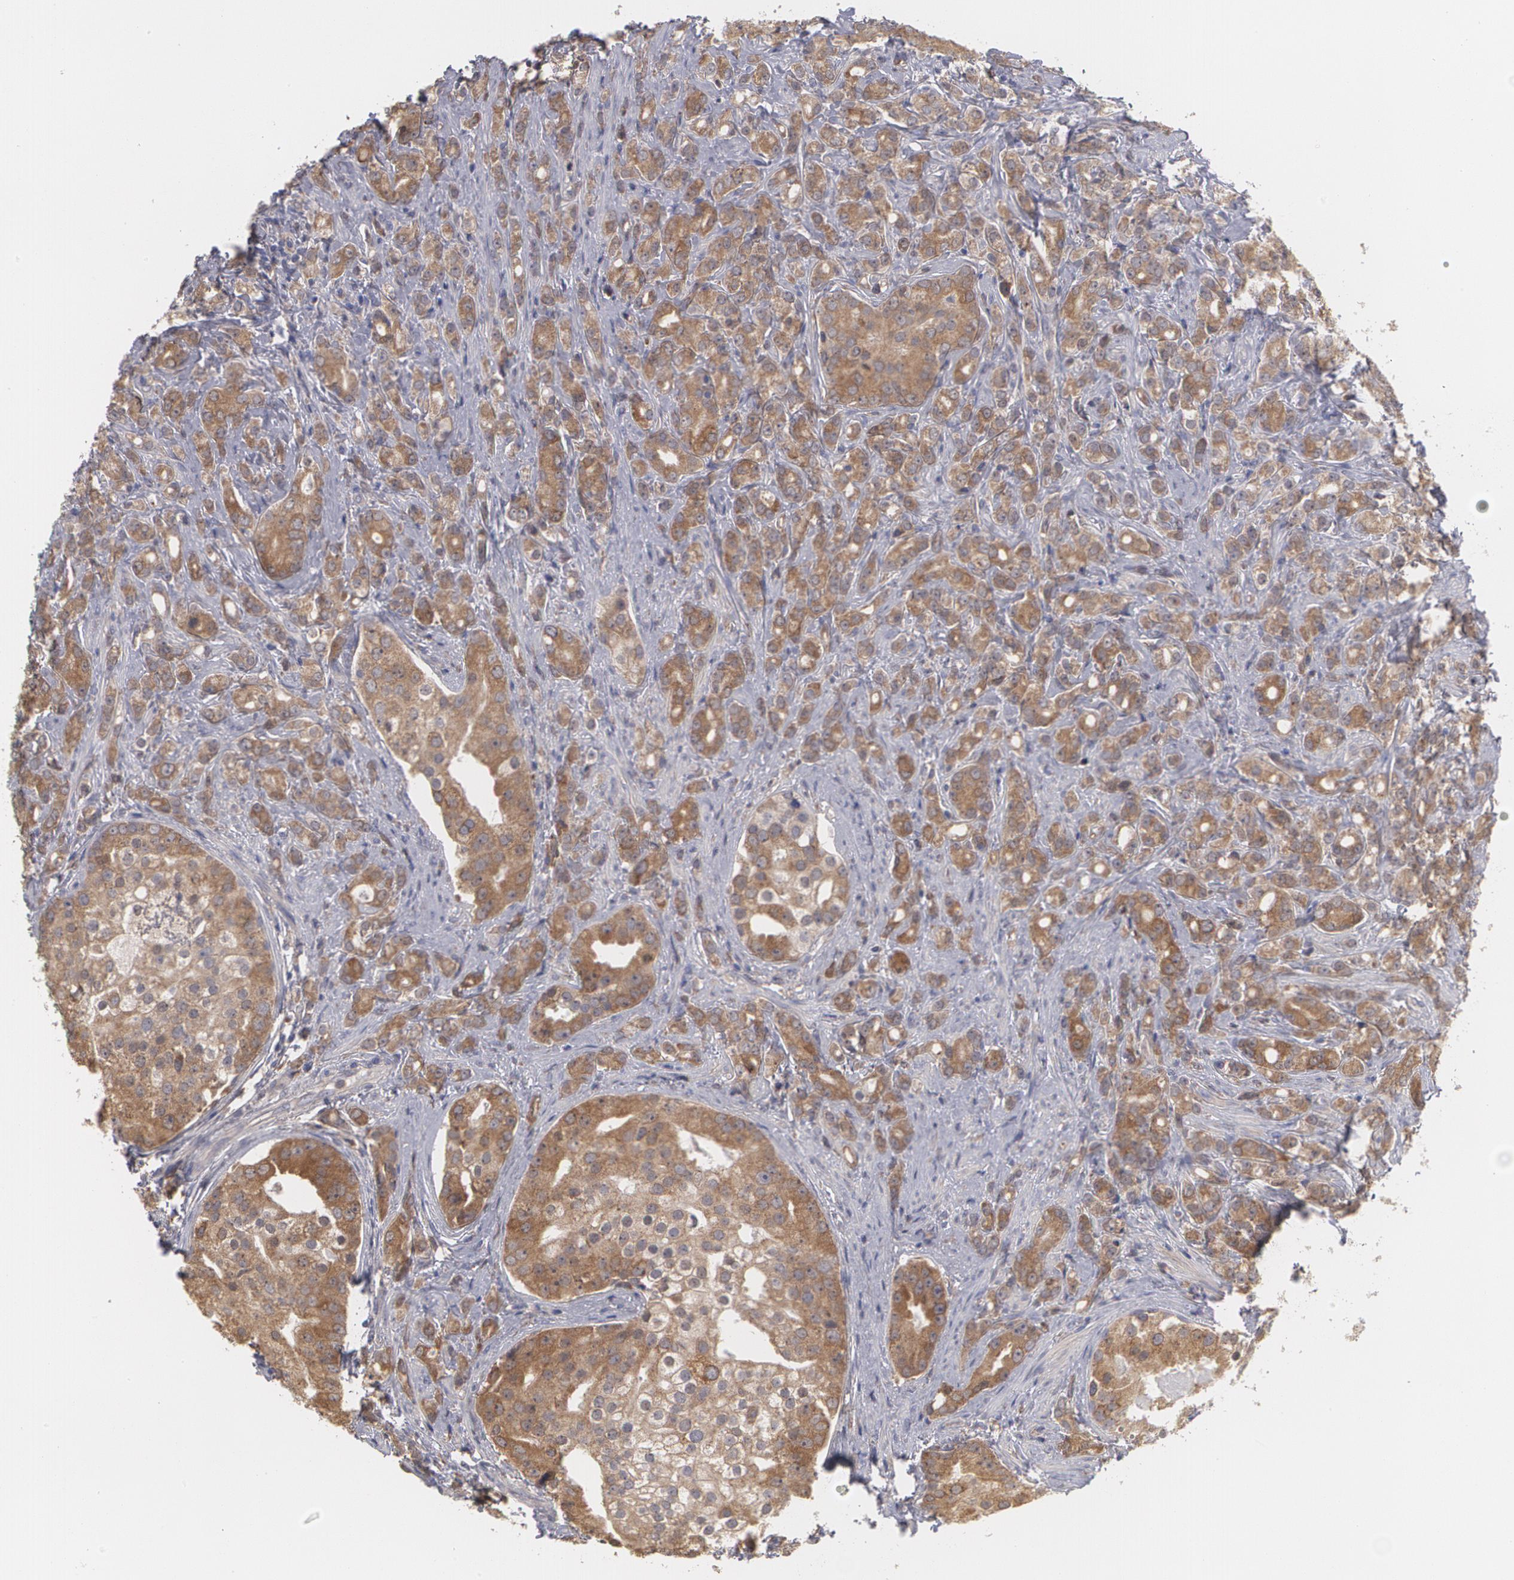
{"staining": {"intensity": "strong", "quantity": ">75%", "location": "cytoplasmic/membranous"}, "tissue": "prostate cancer", "cell_type": "Tumor cells", "image_type": "cancer", "snomed": [{"axis": "morphology", "description": "Adenocarcinoma, Medium grade"}, {"axis": "topography", "description": "Prostate"}], "caption": "About >75% of tumor cells in human medium-grade adenocarcinoma (prostate) demonstrate strong cytoplasmic/membranous protein positivity as visualized by brown immunohistochemical staining.", "gene": "MTHFD1", "patient": {"sex": "male", "age": 59}}